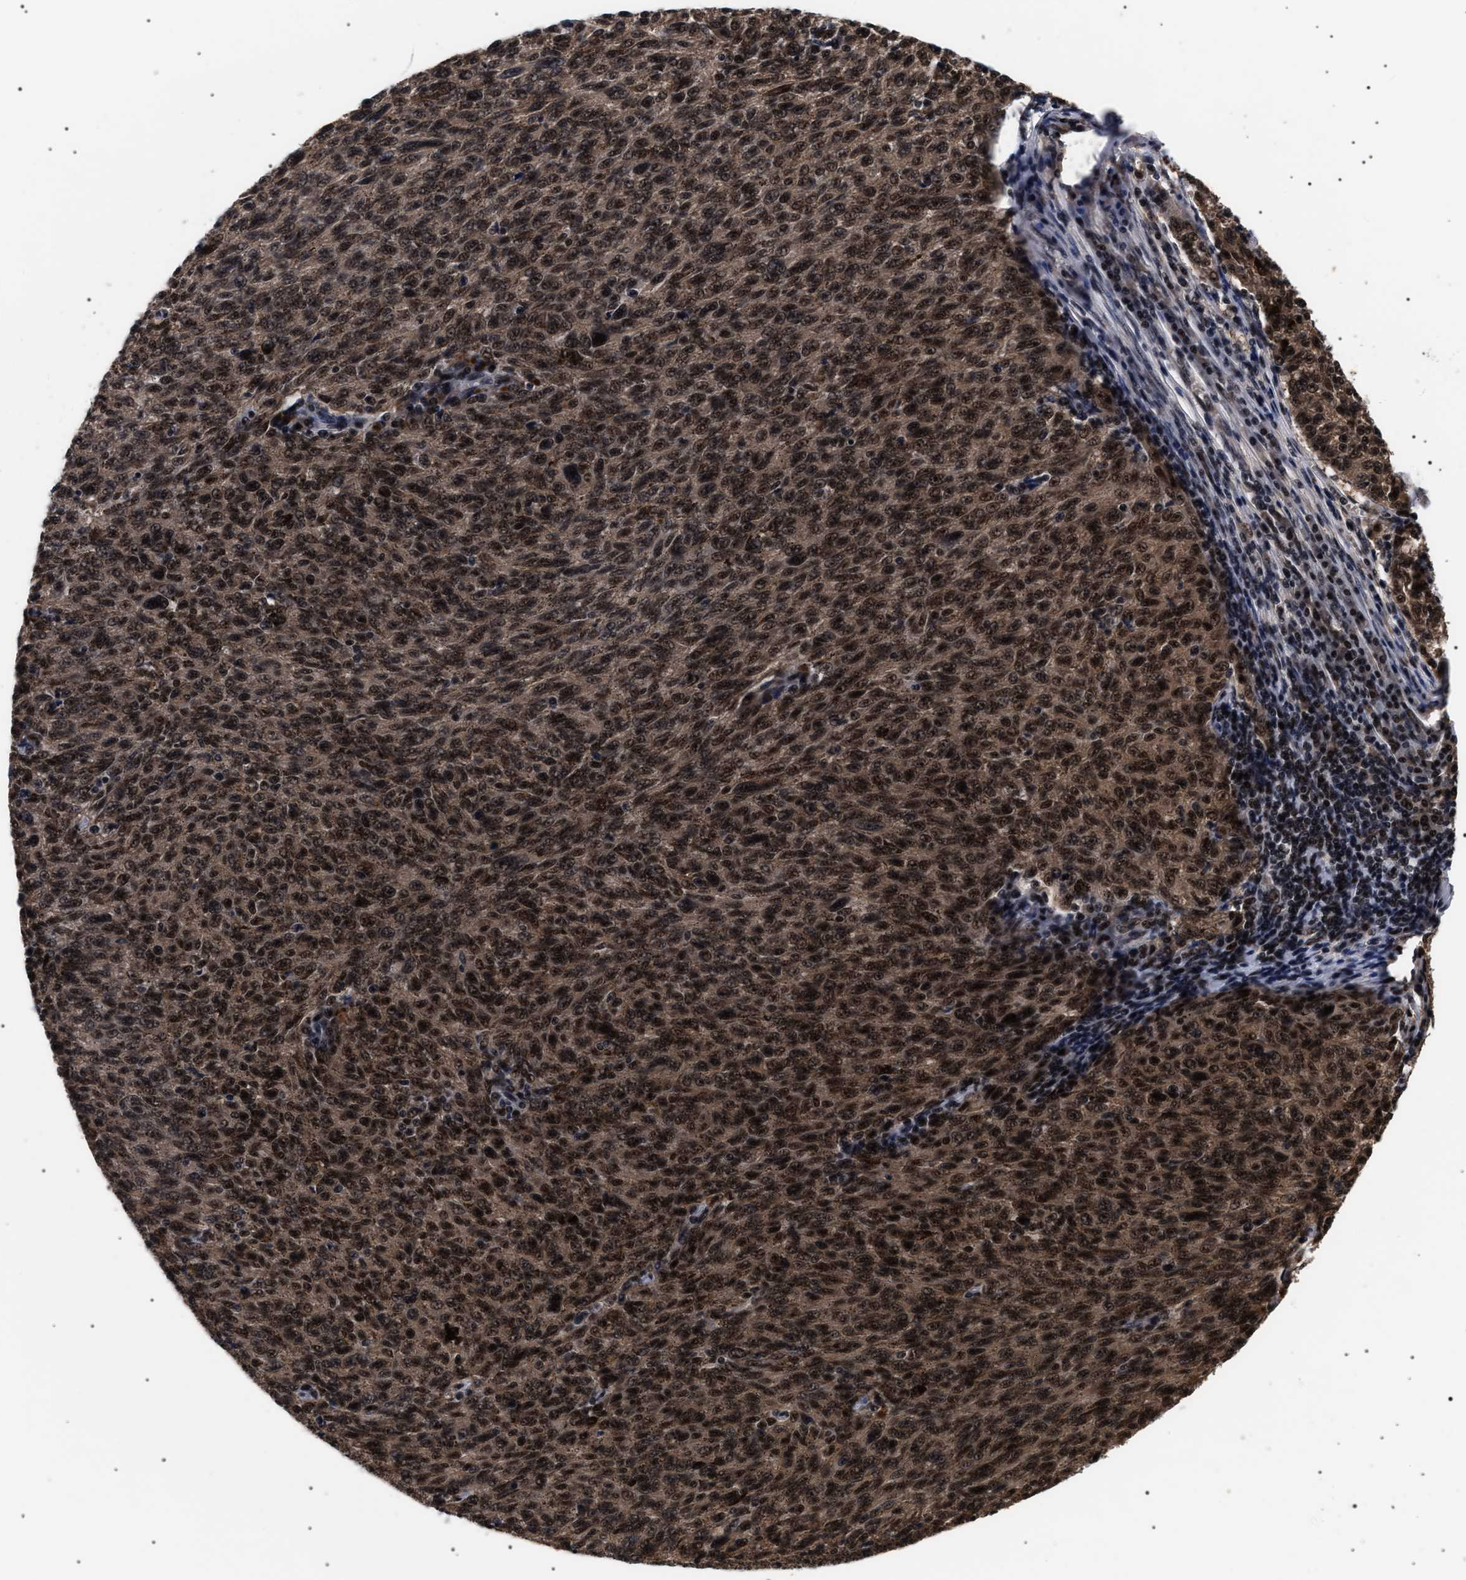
{"staining": {"intensity": "moderate", "quantity": ">75%", "location": "cytoplasmic/membranous,nuclear"}, "tissue": "melanoma", "cell_type": "Tumor cells", "image_type": "cancer", "snomed": [{"axis": "morphology", "description": "Malignant melanoma, NOS"}, {"axis": "topography", "description": "Skin"}], "caption": "Melanoma stained with a brown dye exhibits moderate cytoplasmic/membranous and nuclear positive positivity in approximately >75% of tumor cells.", "gene": "CAAP1", "patient": {"sex": "female", "age": 72}}